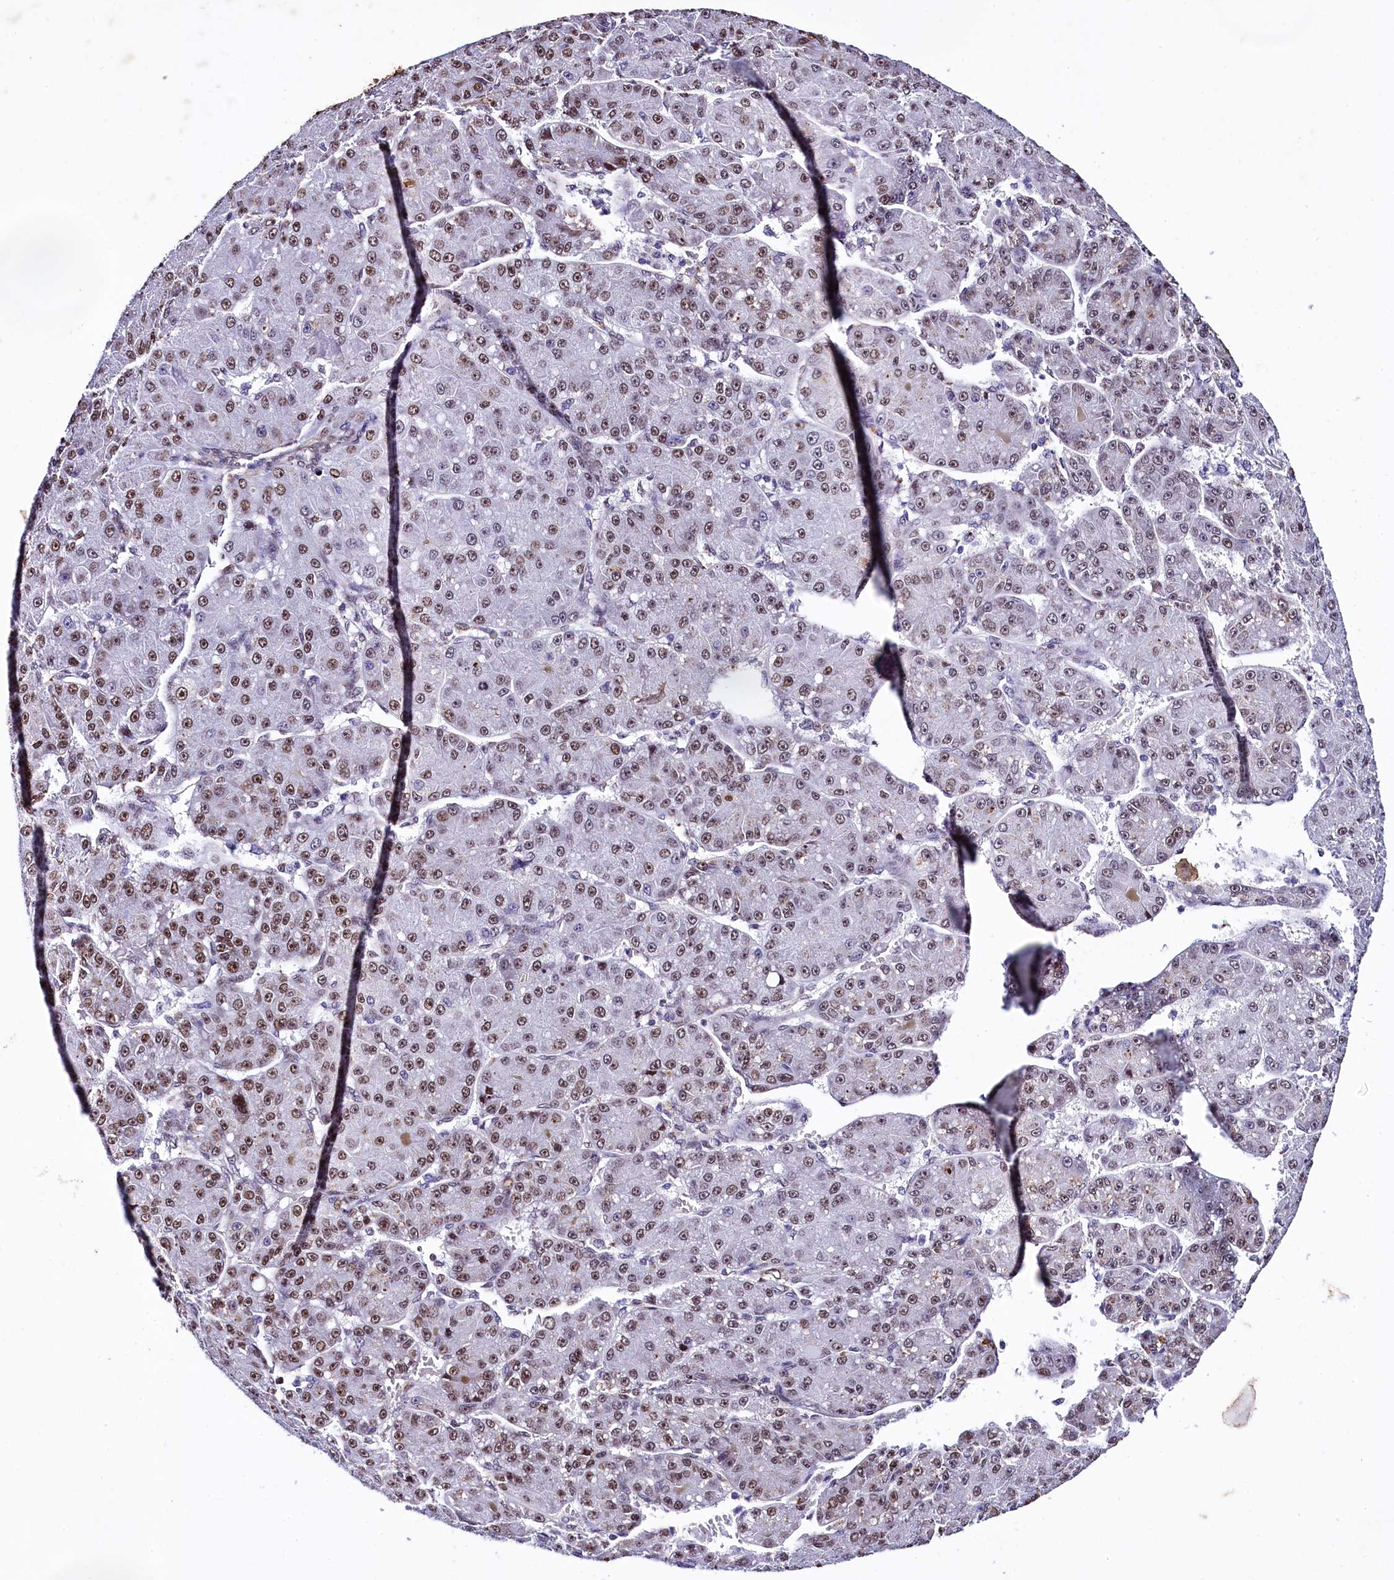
{"staining": {"intensity": "moderate", "quantity": ">75%", "location": "nuclear"}, "tissue": "liver cancer", "cell_type": "Tumor cells", "image_type": "cancer", "snomed": [{"axis": "morphology", "description": "Carcinoma, Hepatocellular, NOS"}, {"axis": "topography", "description": "Liver"}], "caption": "Immunohistochemical staining of liver cancer demonstrates moderate nuclear protein expression in approximately >75% of tumor cells.", "gene": "SAMD10", "patient": {"sex": "male", "age": 67}}